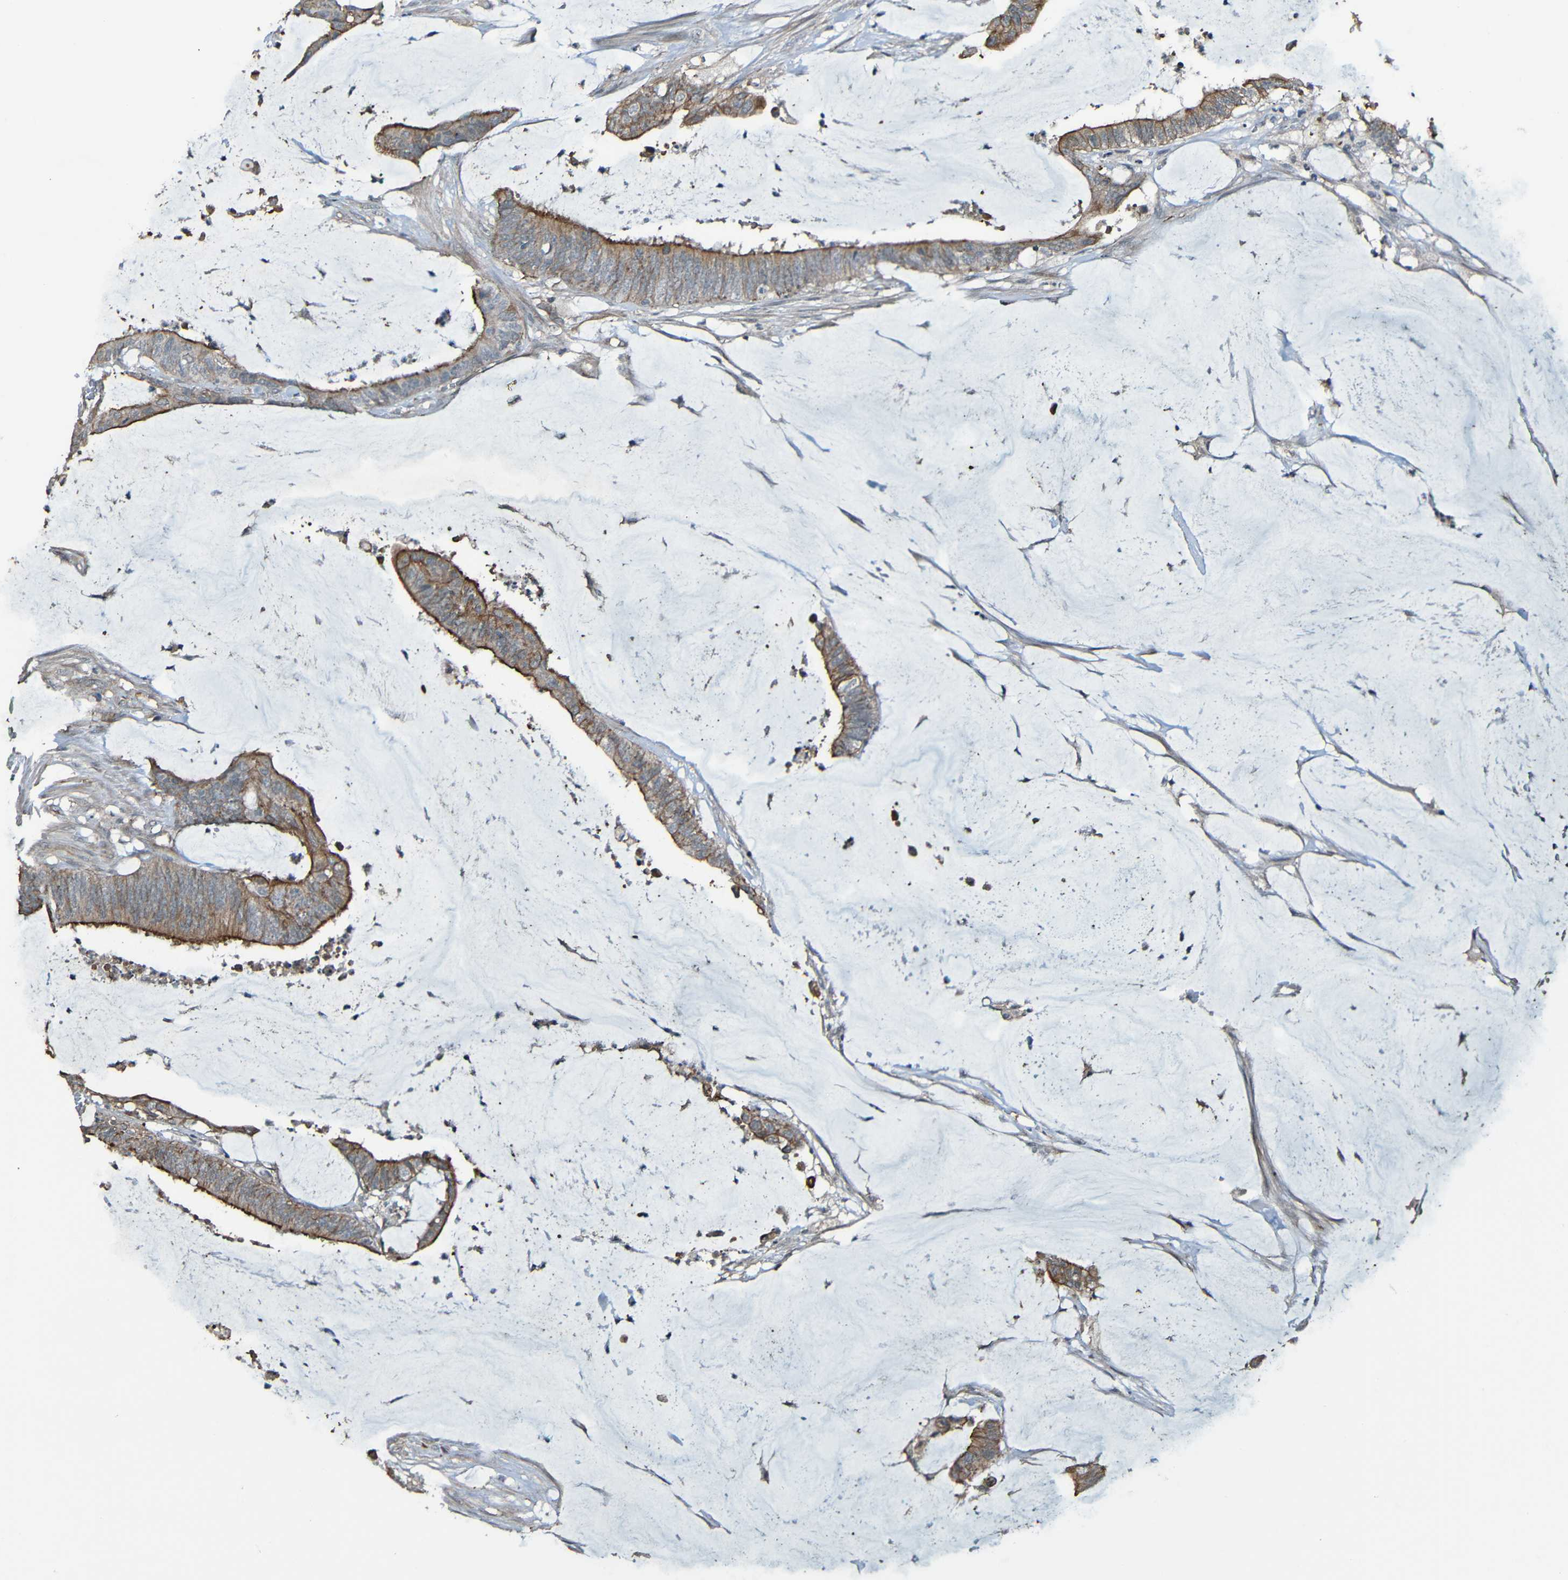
{"staining": {"intensity": "moderate", "quantity": "25%-75%", "location": "cytoplasmic/membranous"}, "tissue": "colorectal cancer", "cell_type": "Tumor cells", "image_type": "cancer", "snomed": [{"axis": "morphology", "description": "Adenocarcinoma, NOS"}, {"axis": "topography", "description": "Rectum"}], "caption": "The histopathology image displays a brown stain indicating the presence of a protein in the cytoplasmic/membranous of tumor cells in colorectal adenocarcinoma. The staining was performed using DAB (3,3'-diaminobenzidine), with brown indicating positive protein expression. Nuclei are stained blue with hematoxylin.", "gene": "LGR5", "patient": {"sex": "female", "age": 66}}